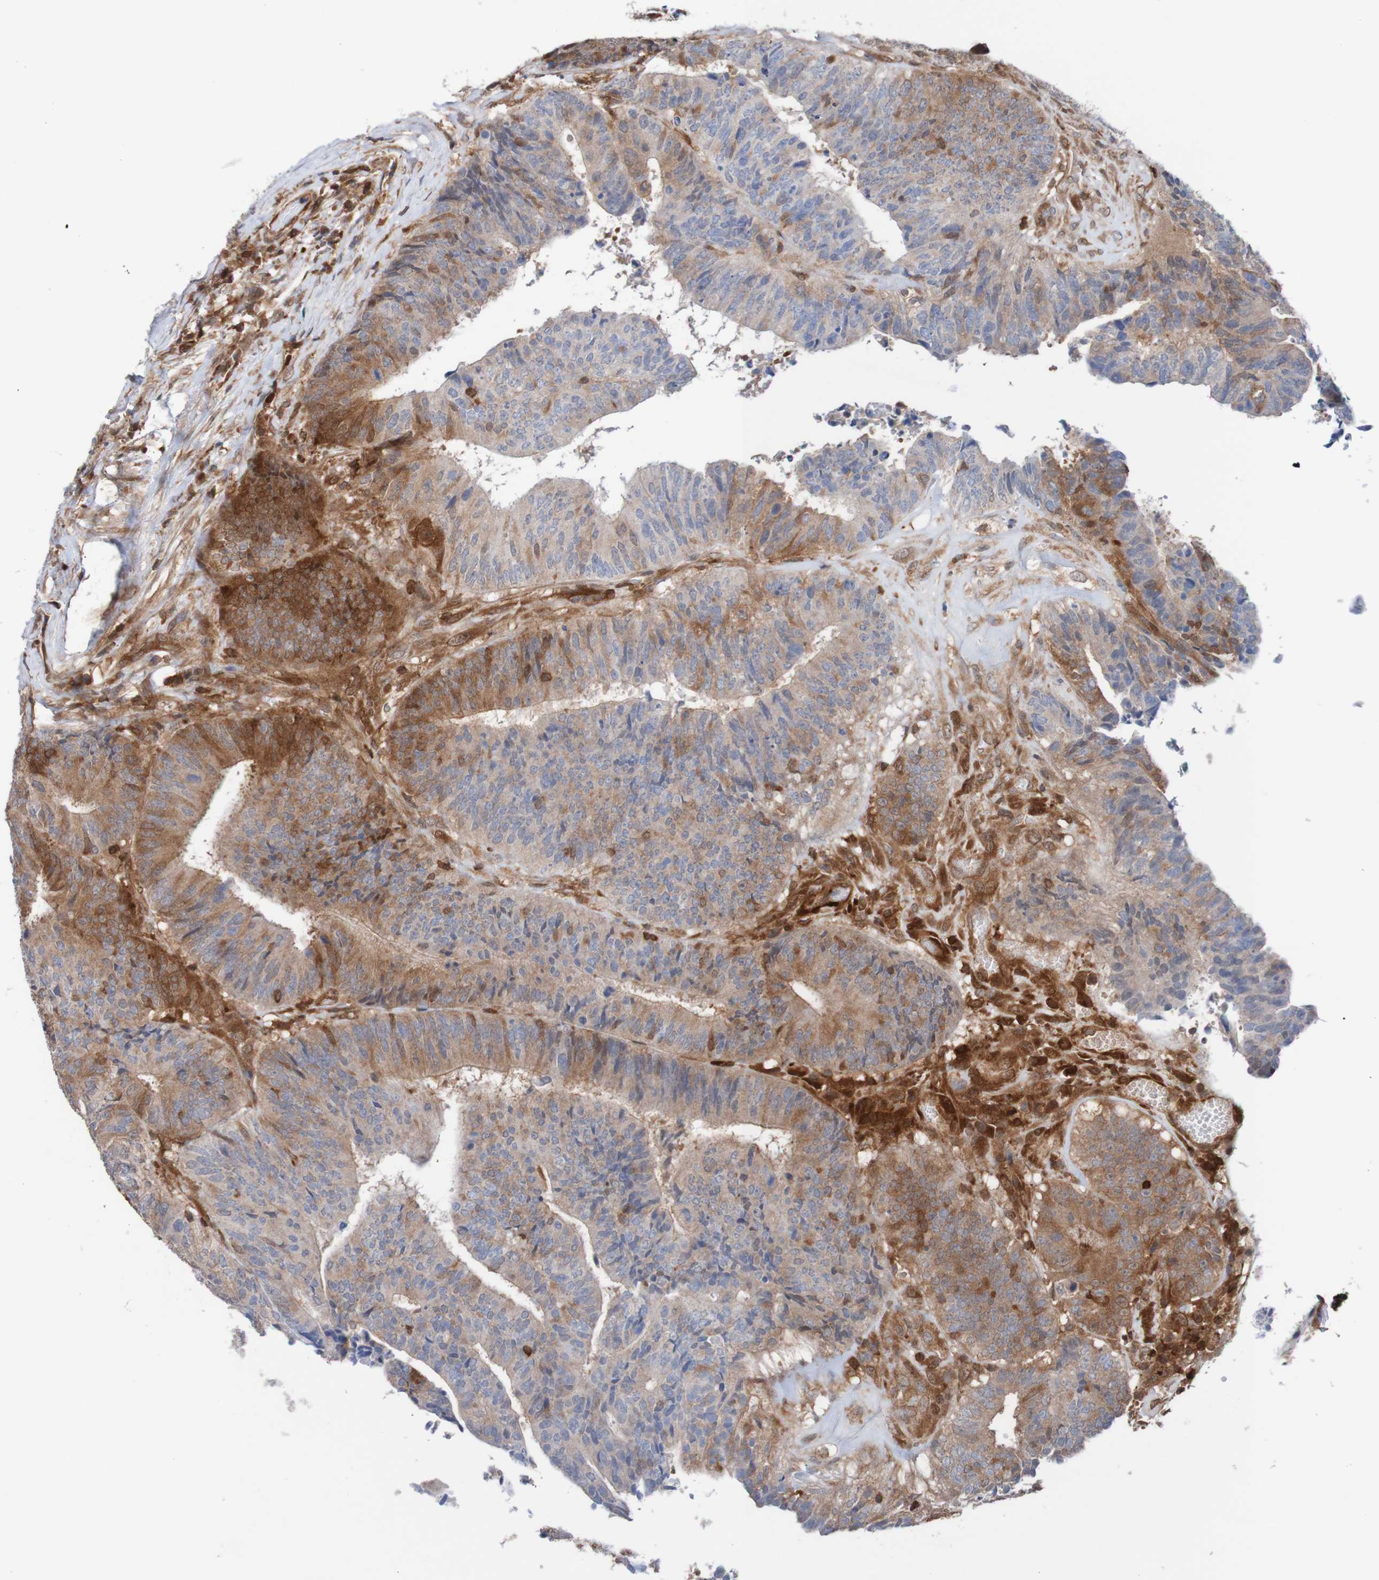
{"staining": {"intensity": "weak", "quantity": "25%-75%", "location": "cytoplasmic/membranous"}, "tissue": "colorectal cancer", "cell_type": "Tumor cells", "image_type": "cancer", "snomed": [{"axis": "morphology", "description": "Adenocarcinoma, NOS"}, {"axis": "topography", "description": "Rectum"}], "caption": "Colorectal cancer stained for a protein (brown) exhibits weak cytoplasmic/membranous positive staining in about 25%-75% of tumor cells.", "gene": "RIGI", "patient": {"sex": "male", "age": 72}}